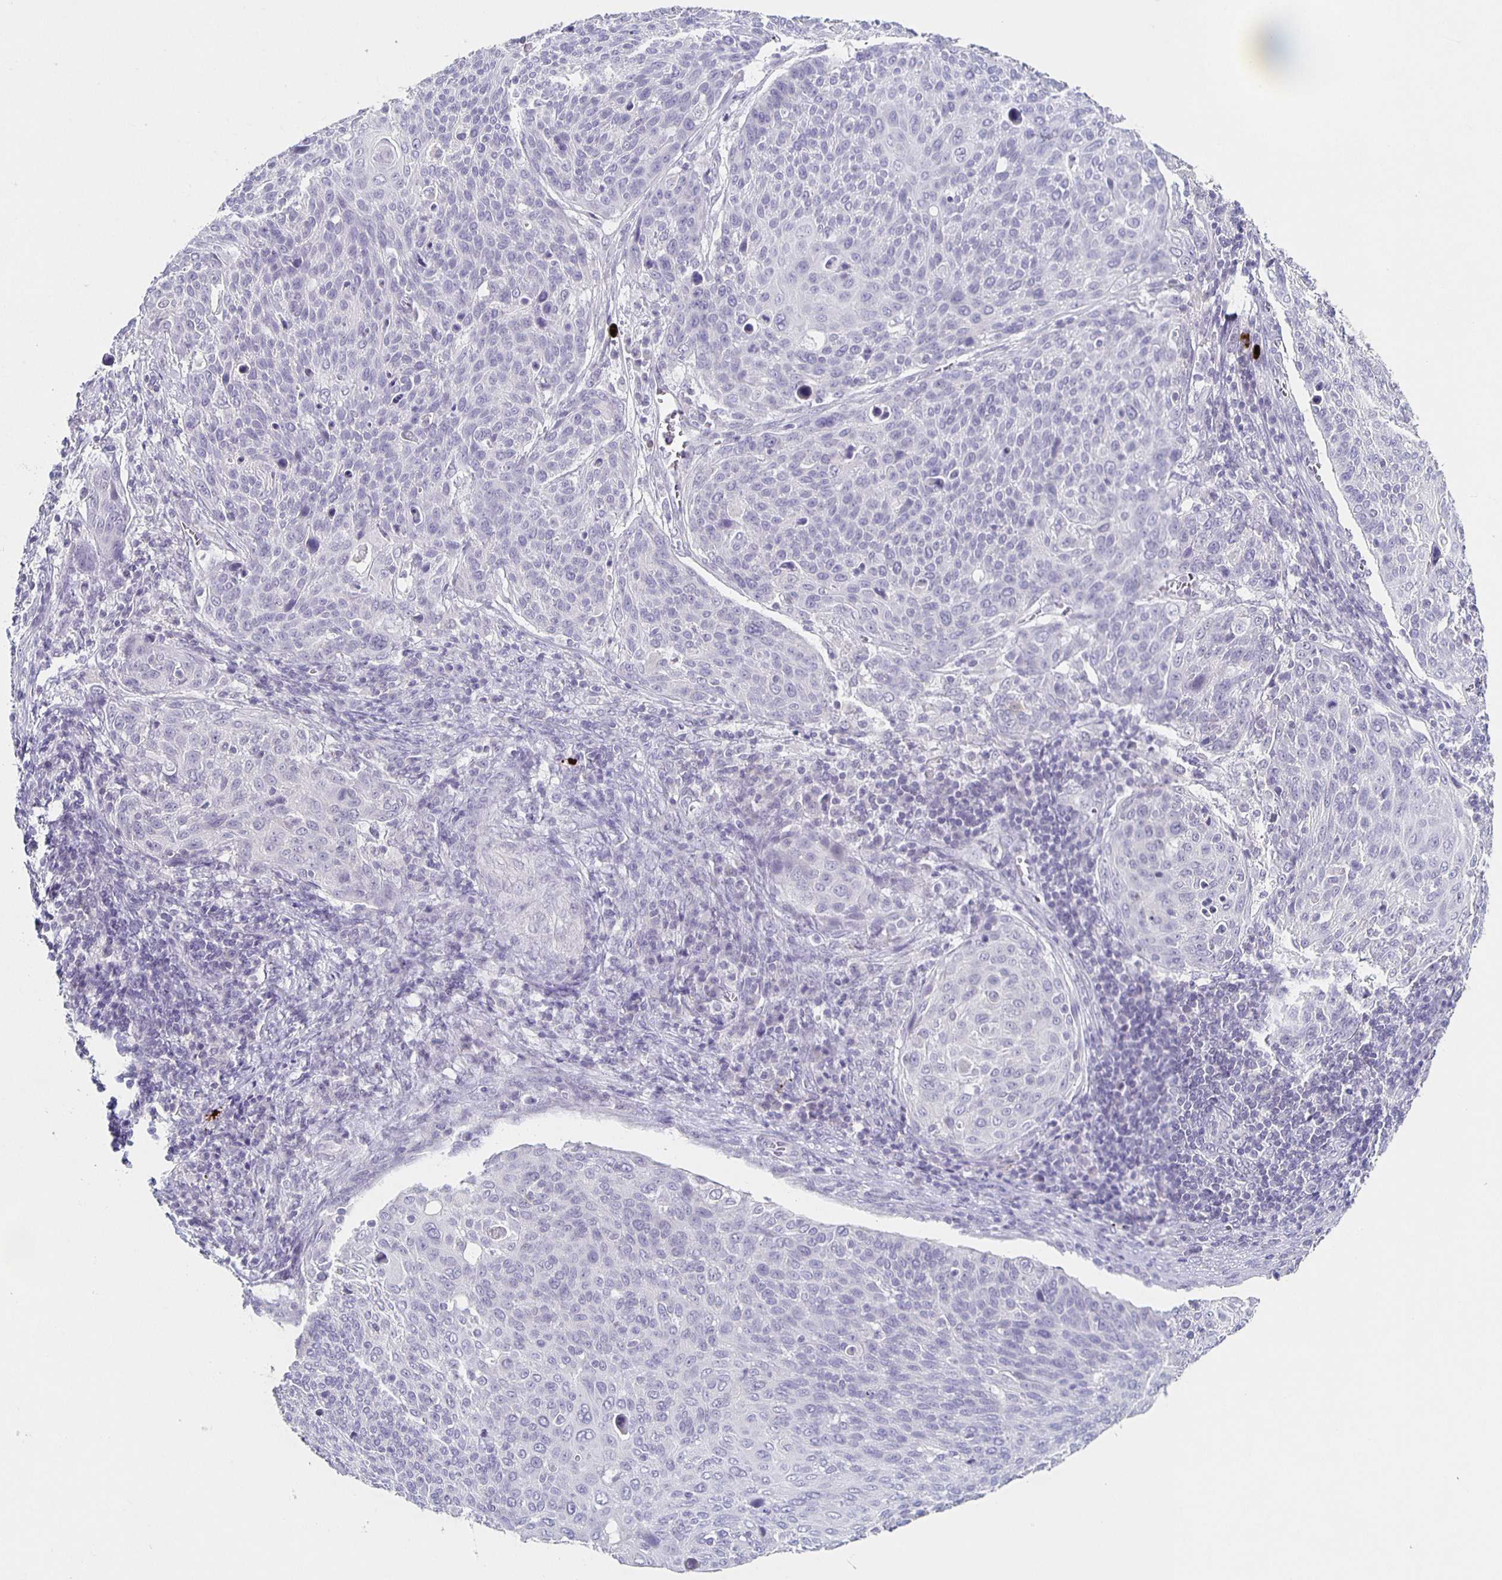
{"staining": {"intensity": "negative", "quantity": "none", "location": "none"}, "tissue": "cervical cancer", "cell_type": "Tumor cells", "image_type": "cancer", "snomed": [{"axis": "morphology", "description": "Squamous cell carcinoma, NOS"}, {"axis": "topography", "description": "Cervix"}], "caption": "The immunohistochemistry photomicrograph has no significant staining in tumor cells of cervical cancer tissue. (DAB immunohistochemistry visualized using brightfield microscopy, high magnification).", "gene": "CARNS1", "patient": {"sex": "female", "age": 31}}